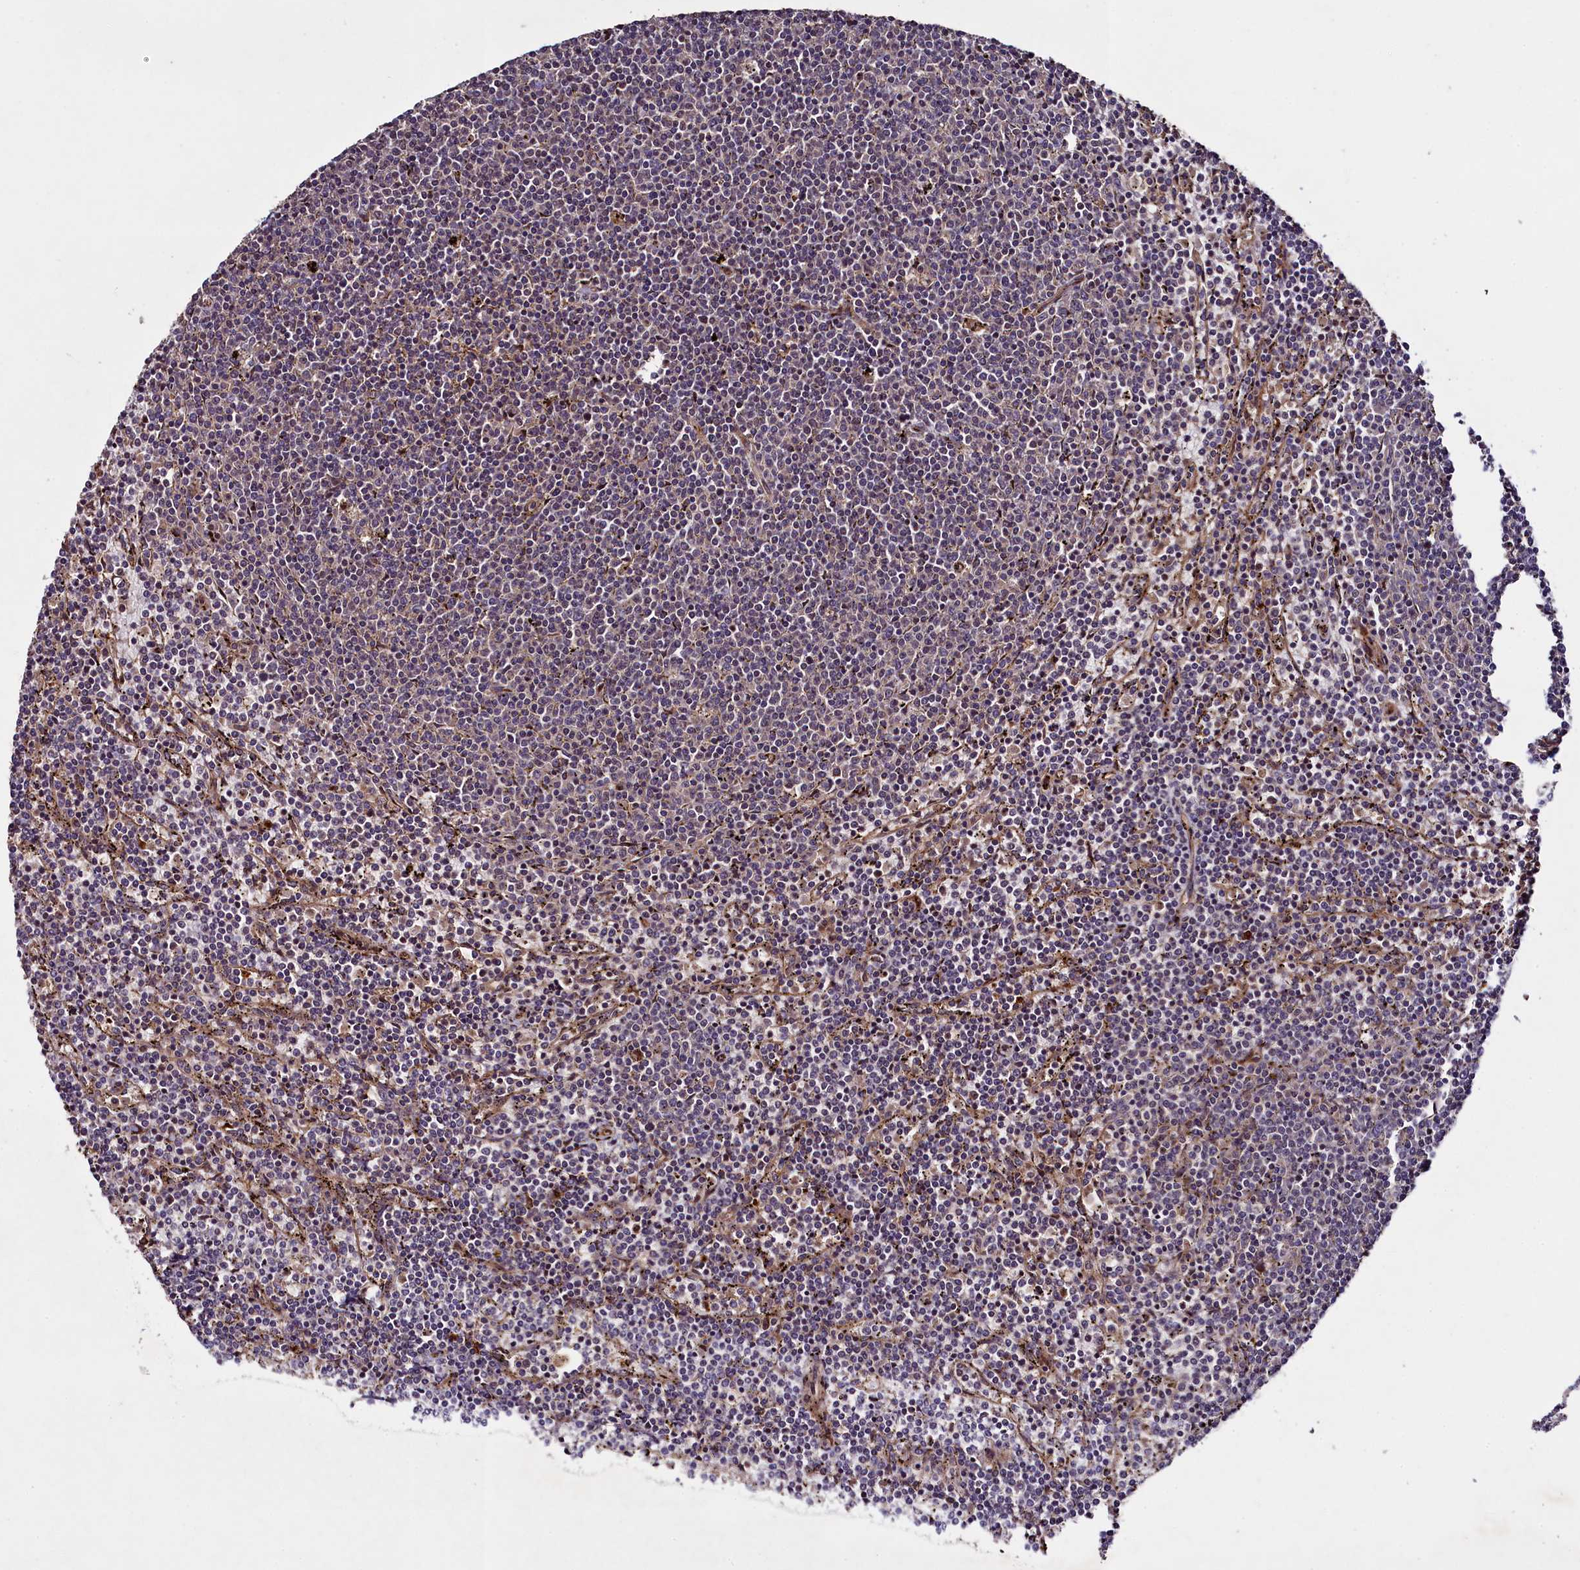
{"staining": {"intensity": "negative", "quantity": "none", "location": "none"}, "tissue": "lymphoma", "cell_type": "Tumor cells", "image_type": "cancer", "snomed": [{"axis": "morphology", "description": "Malignant lymphoma, non-Hodgkin's type, Low grade"}, {"axis": "topography", "description": "Spleen"}], "caption": "High power microscopy image of an immunohistochemistry (IHC) histopathology image of malignant lymphoma, non-Hodgkin's type (low-grade), revealing no significant staining in tumor cells.", "gene": "CCDC102A", "patient": {"sex": "female", "age": 50}}